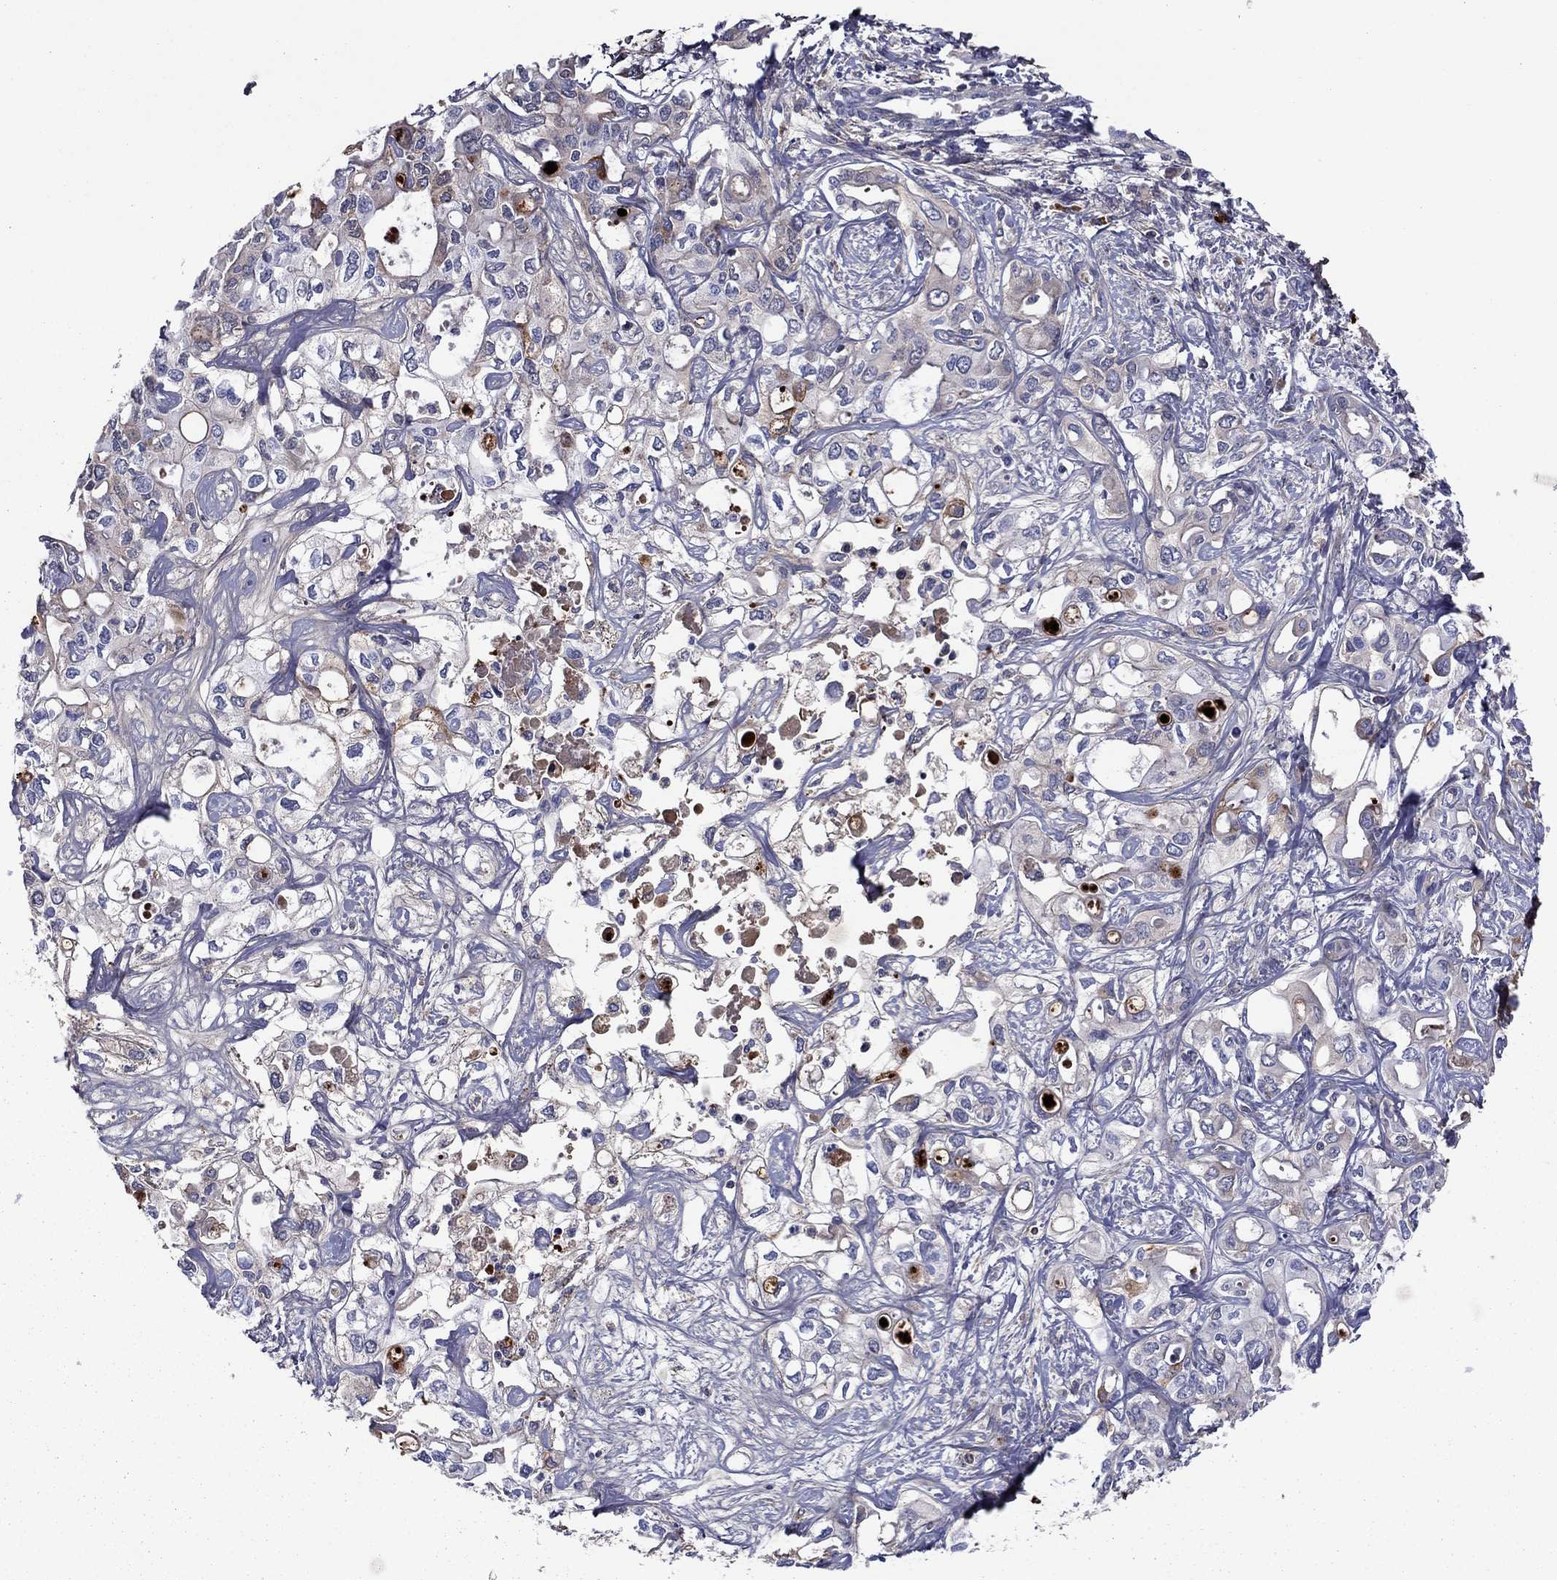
{"staining": {"intensity": "negative", "quantity": "none", "location": "none"}, "tissue": "liver cancer", "cell_type": "Tumor cells", "image_type": "cancer", "snomed": [{"axis": "morphology", "description": "Cholangiocarcinoma"}, {"axis": "topography", "description": "Liver"}], "caption": "There is no significant positivity in tumor cells of liver cancer.", "gene": "HPX", "patient": {"sex": "female", "age": 64}}